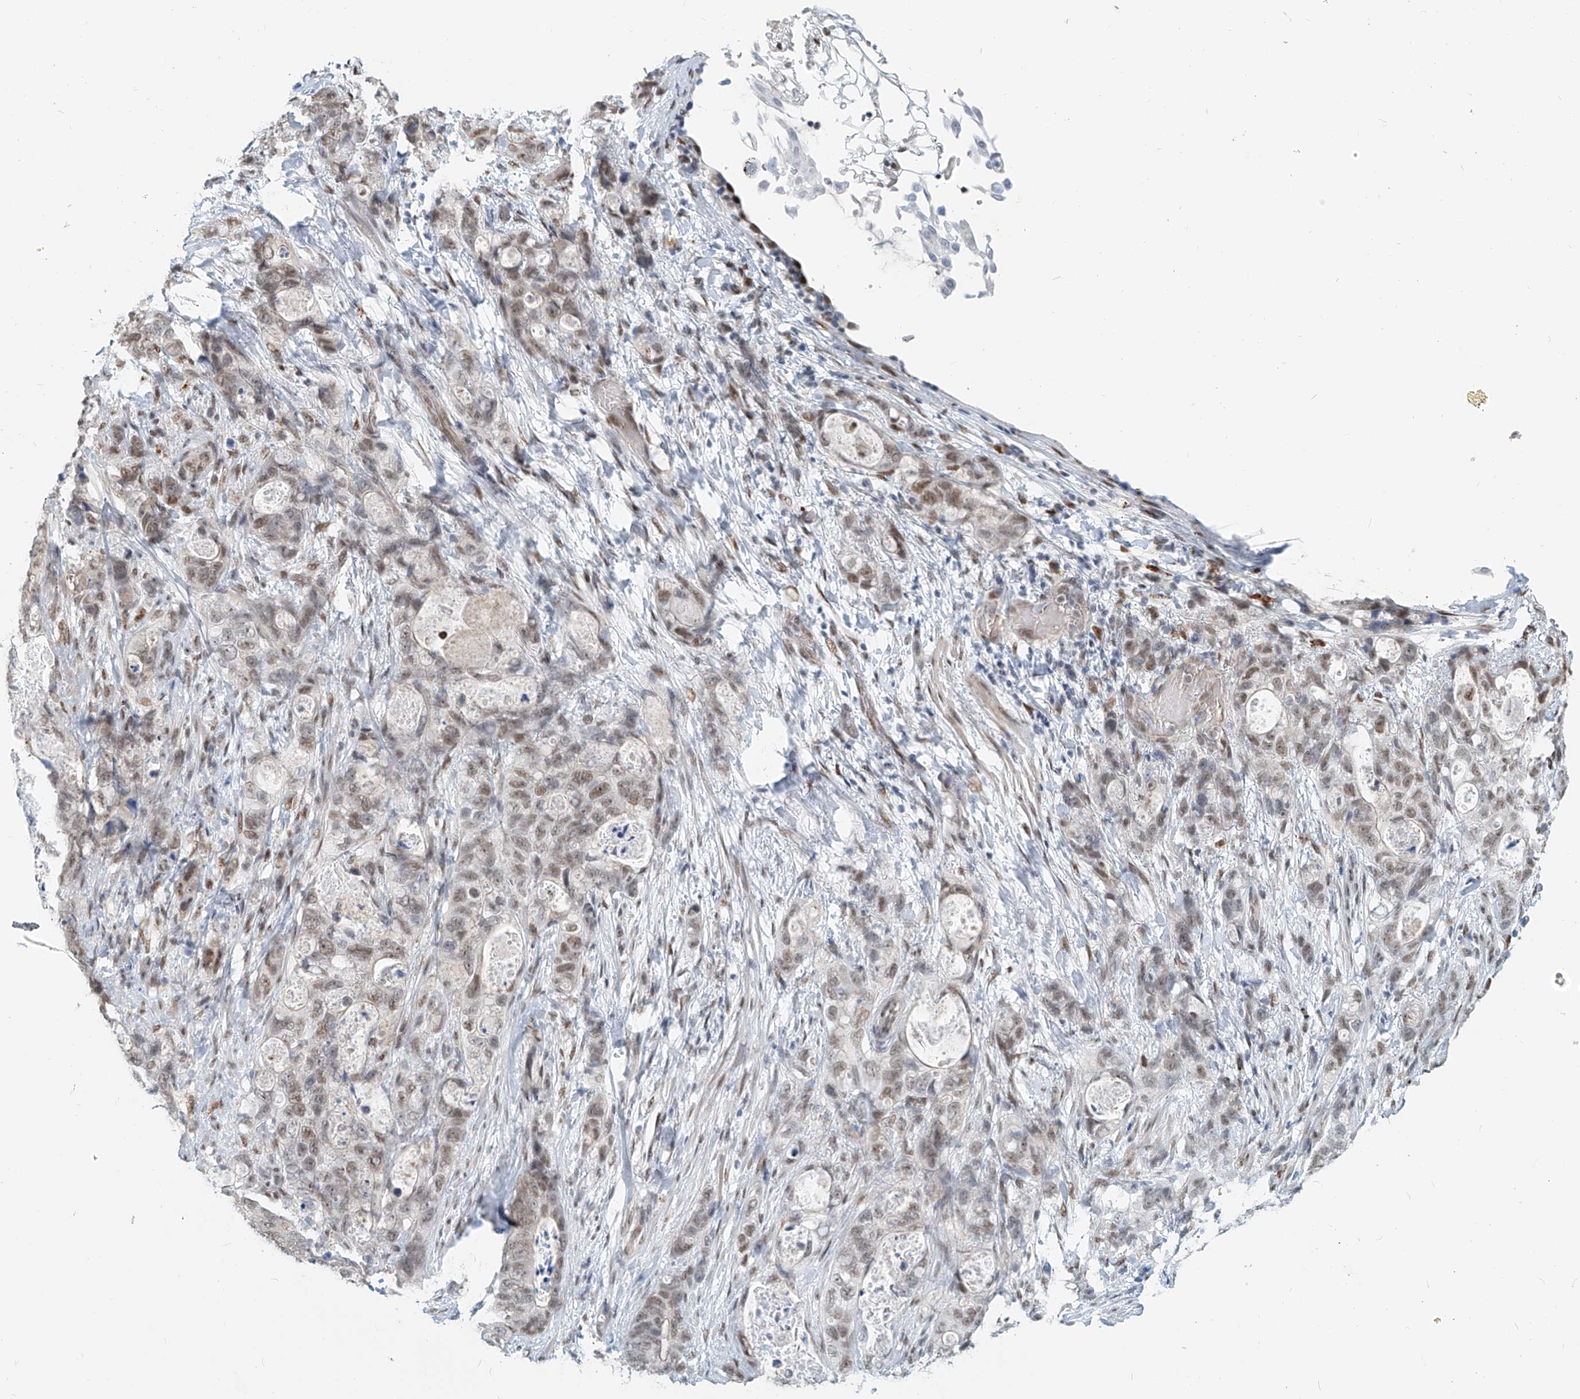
{"staining": {"intensity": "weak", "quantity": "25%-75%", "location": "nuclear"}, "tissue": "stomach cancer", "cell_type": "Tumor cells", "image_type": "cancer", "snomed": [{"axis": "morphology", "description": "Normal tissue, NOS"}, {"axis": "morphology", "description": "Adenocarcinoma, NOS"}, {"axis": "topography", "description": "Stomach"}], "caption": "A low amount of weak nuclear staining is identified in about 25%-75% of tumor cells in stomach adenocarcinoma tissue.", "gene": "SASH1", "patient": {"sex": "female", "age": 89}}